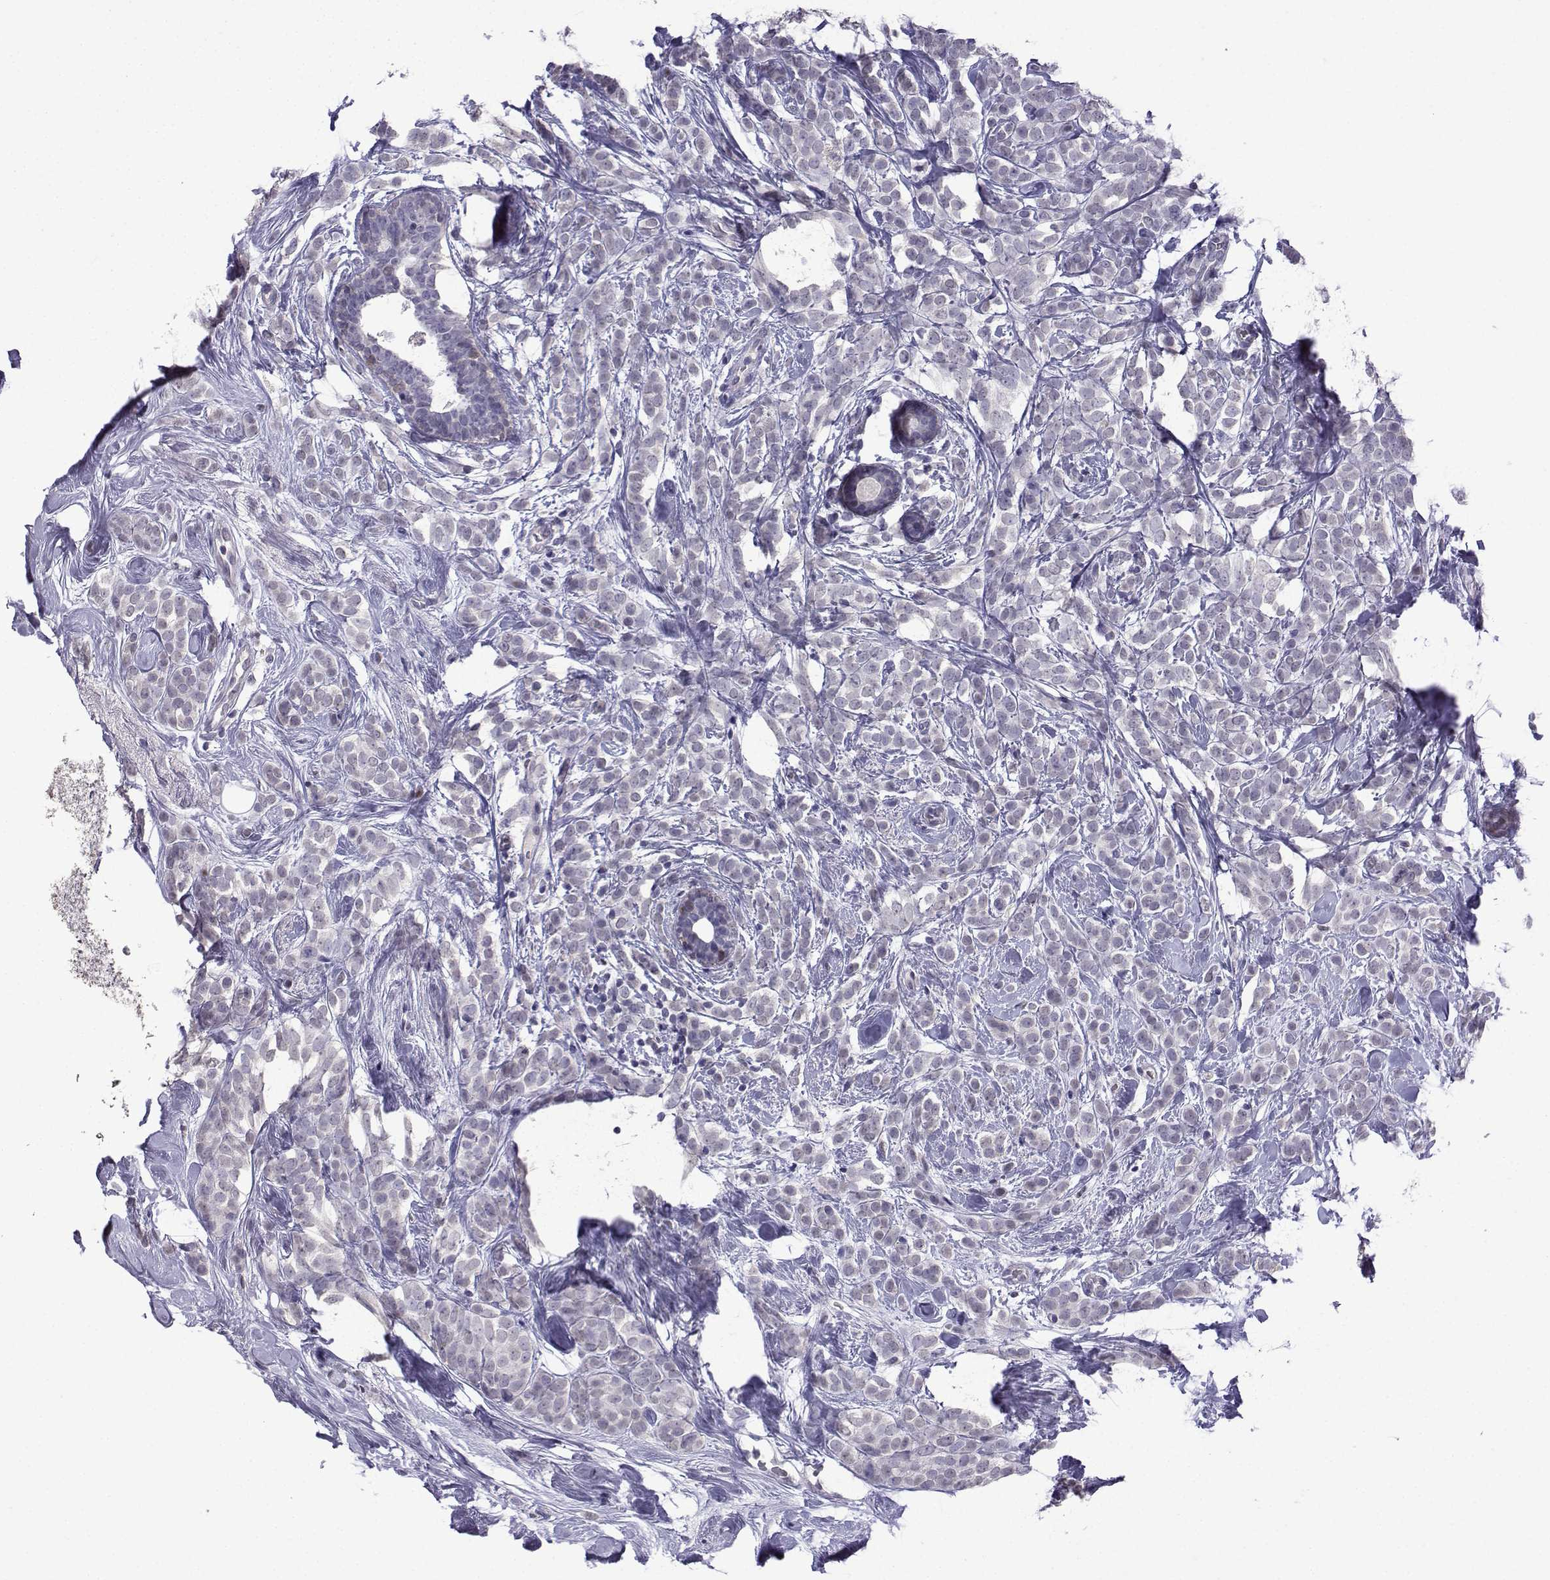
{"staining": {"intensity": "negative", "quantity": "none", "location": "none"}, "tissue": "breast cancer", "cell_type": "Tumor cells", "image_type": "cancer", "snomed": [{"axis": "morphology", "description": "Lobular carcinoma"}, {"axis": "topography", "description": "Breast"}], "caption": "Tumor cells are negative for brown protein staining in breast cancer. (Brightfield microscopy of DAB (3,3'-diaminobenzidine) IHC at high magnification).", "gene": "CFAP70", "patient": {"sex": "female", "age": 49}}